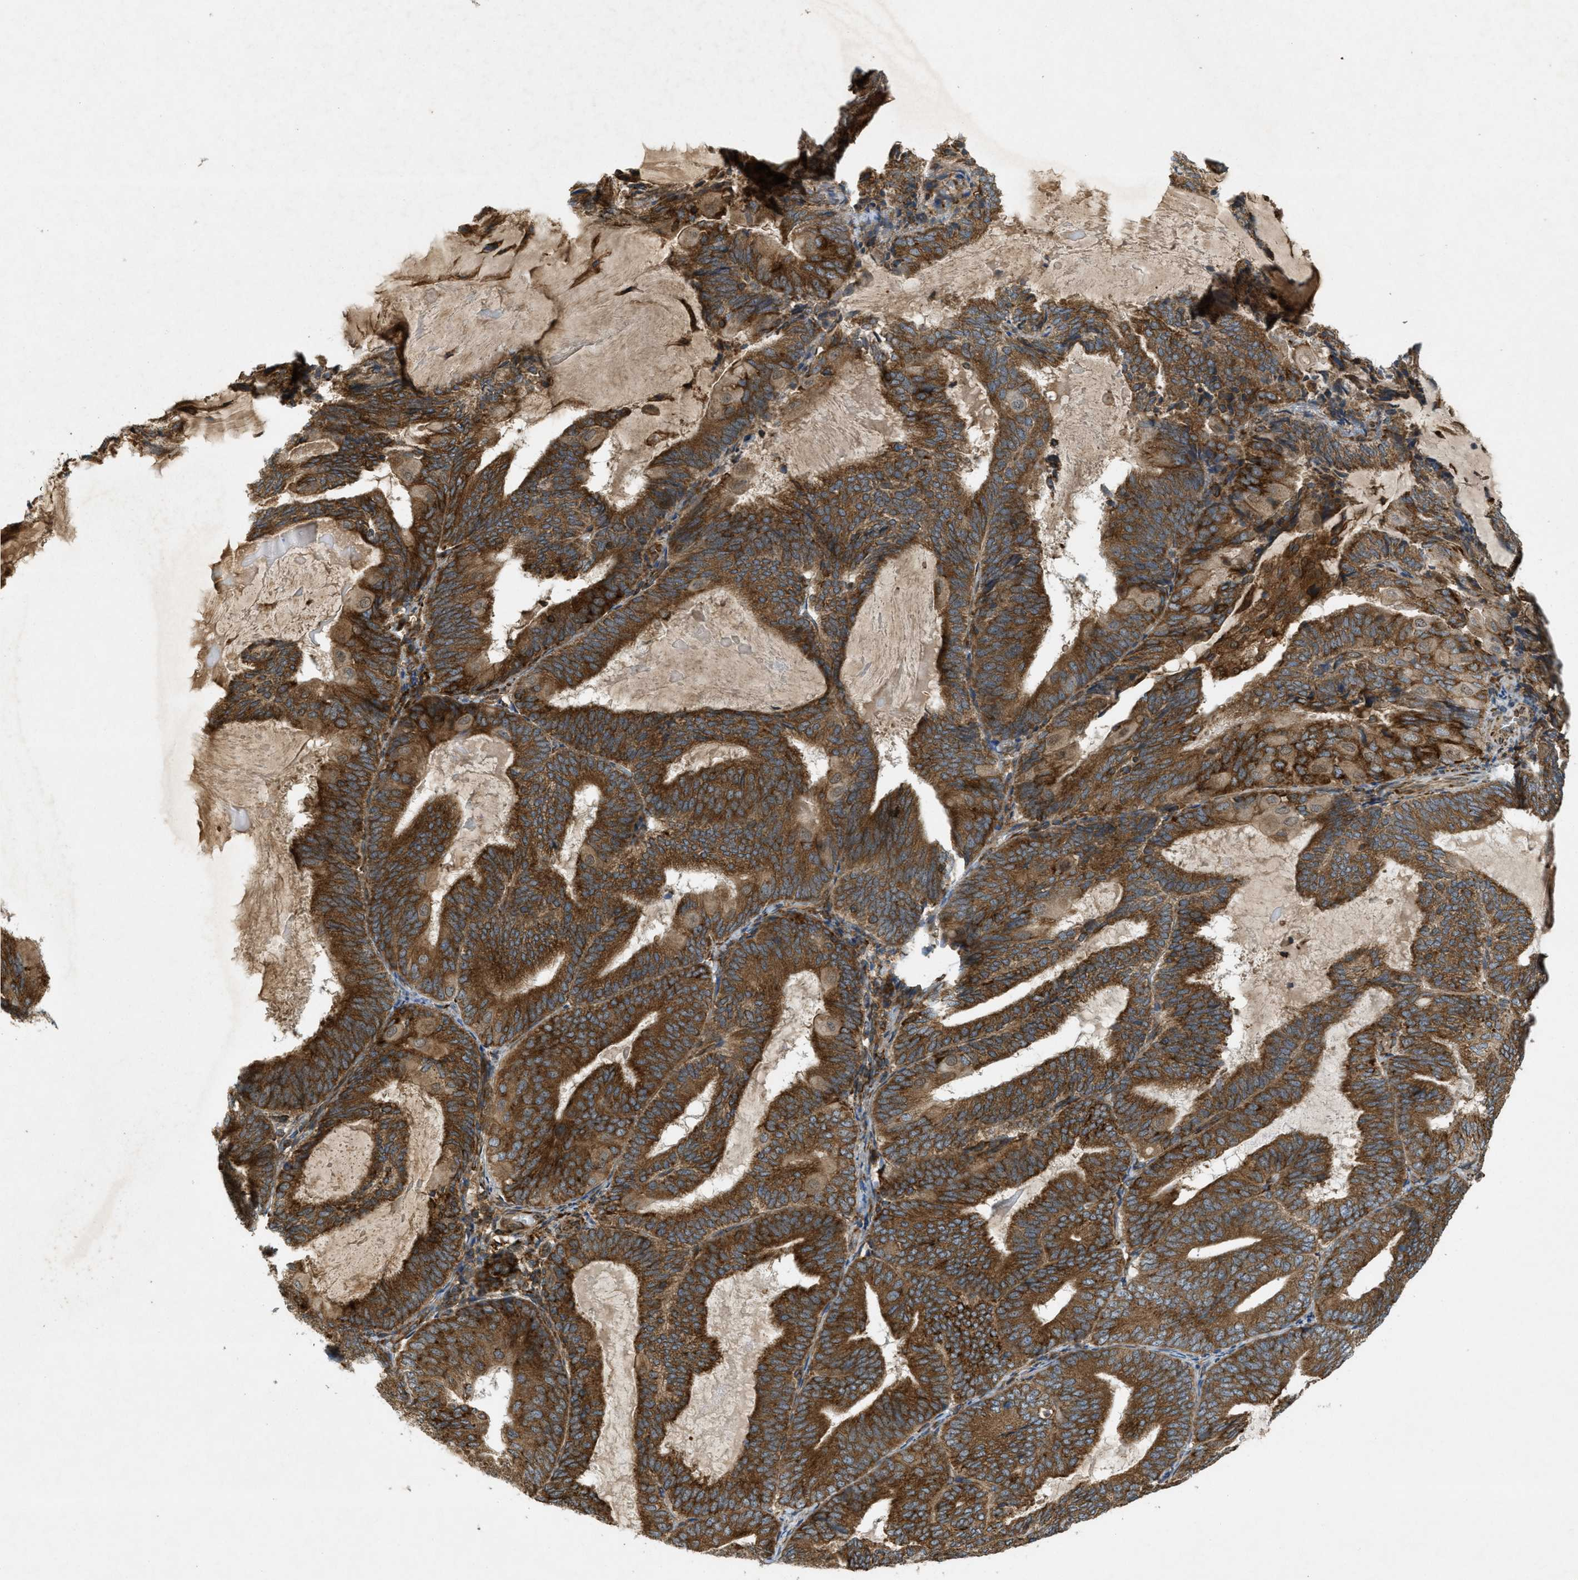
{"staining": {"intensity": "strong", "quantity": ">75%", "location": "cytoplasmic/membranous"}, "tissue": "endometrial cancer", "cell_type": "Tumor cells", "image_type": "cancer", "snomed": [{"axis": "morphology", "description": "Adenocarcinoma, NOS"}, {"axis": "topography", "description": "Endometrium"}], "caption": "The image exhibits staining of endometrial adenocarcinoma, revealing strong cytoplasmic/membranous protein positivity (brown color) within tumor cells.", "gene": "PCDH18", "patient": {"sex": "female", "age": 81}}